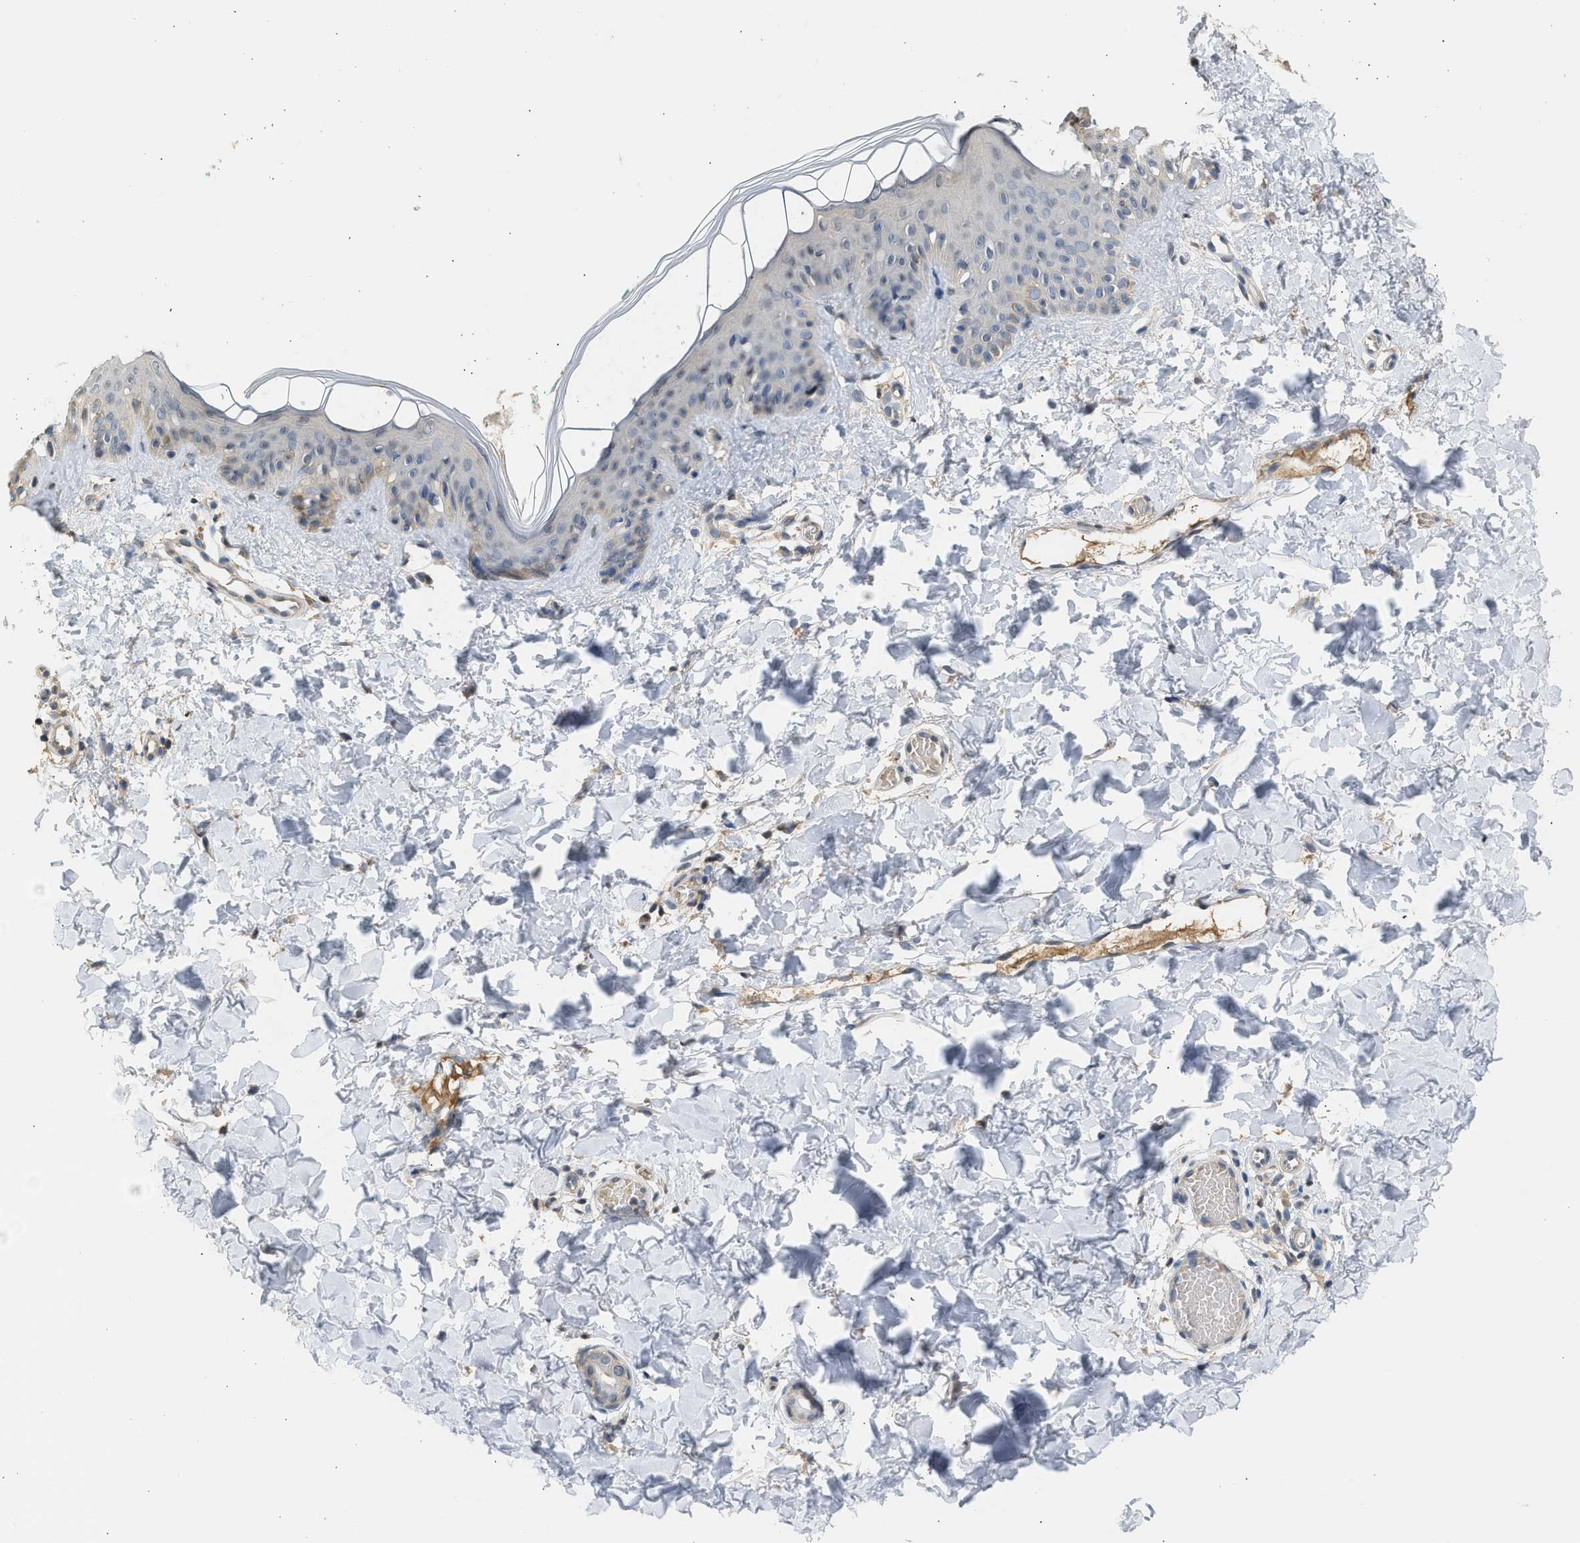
{"staining": {"intensity": "moderate", "quantity": ">75%", "location": "cytoplasmic/membranous"}, "tissue": "skin", "cell_type": "Fibroblasts", "image_type": "normal", "snomed": [{"axis": "morphology", "description": "Normal tissue, NOS"}, {"axis": "topography", "description": "Skin"}], "caption": "Fibroblasts show medium levels of moderate cytoplasmic/membranous positivity in about >75% of cells in unremarkable skin.", "gene": "SULT2A1", "patient": {"sex": "male", "age": 30}}